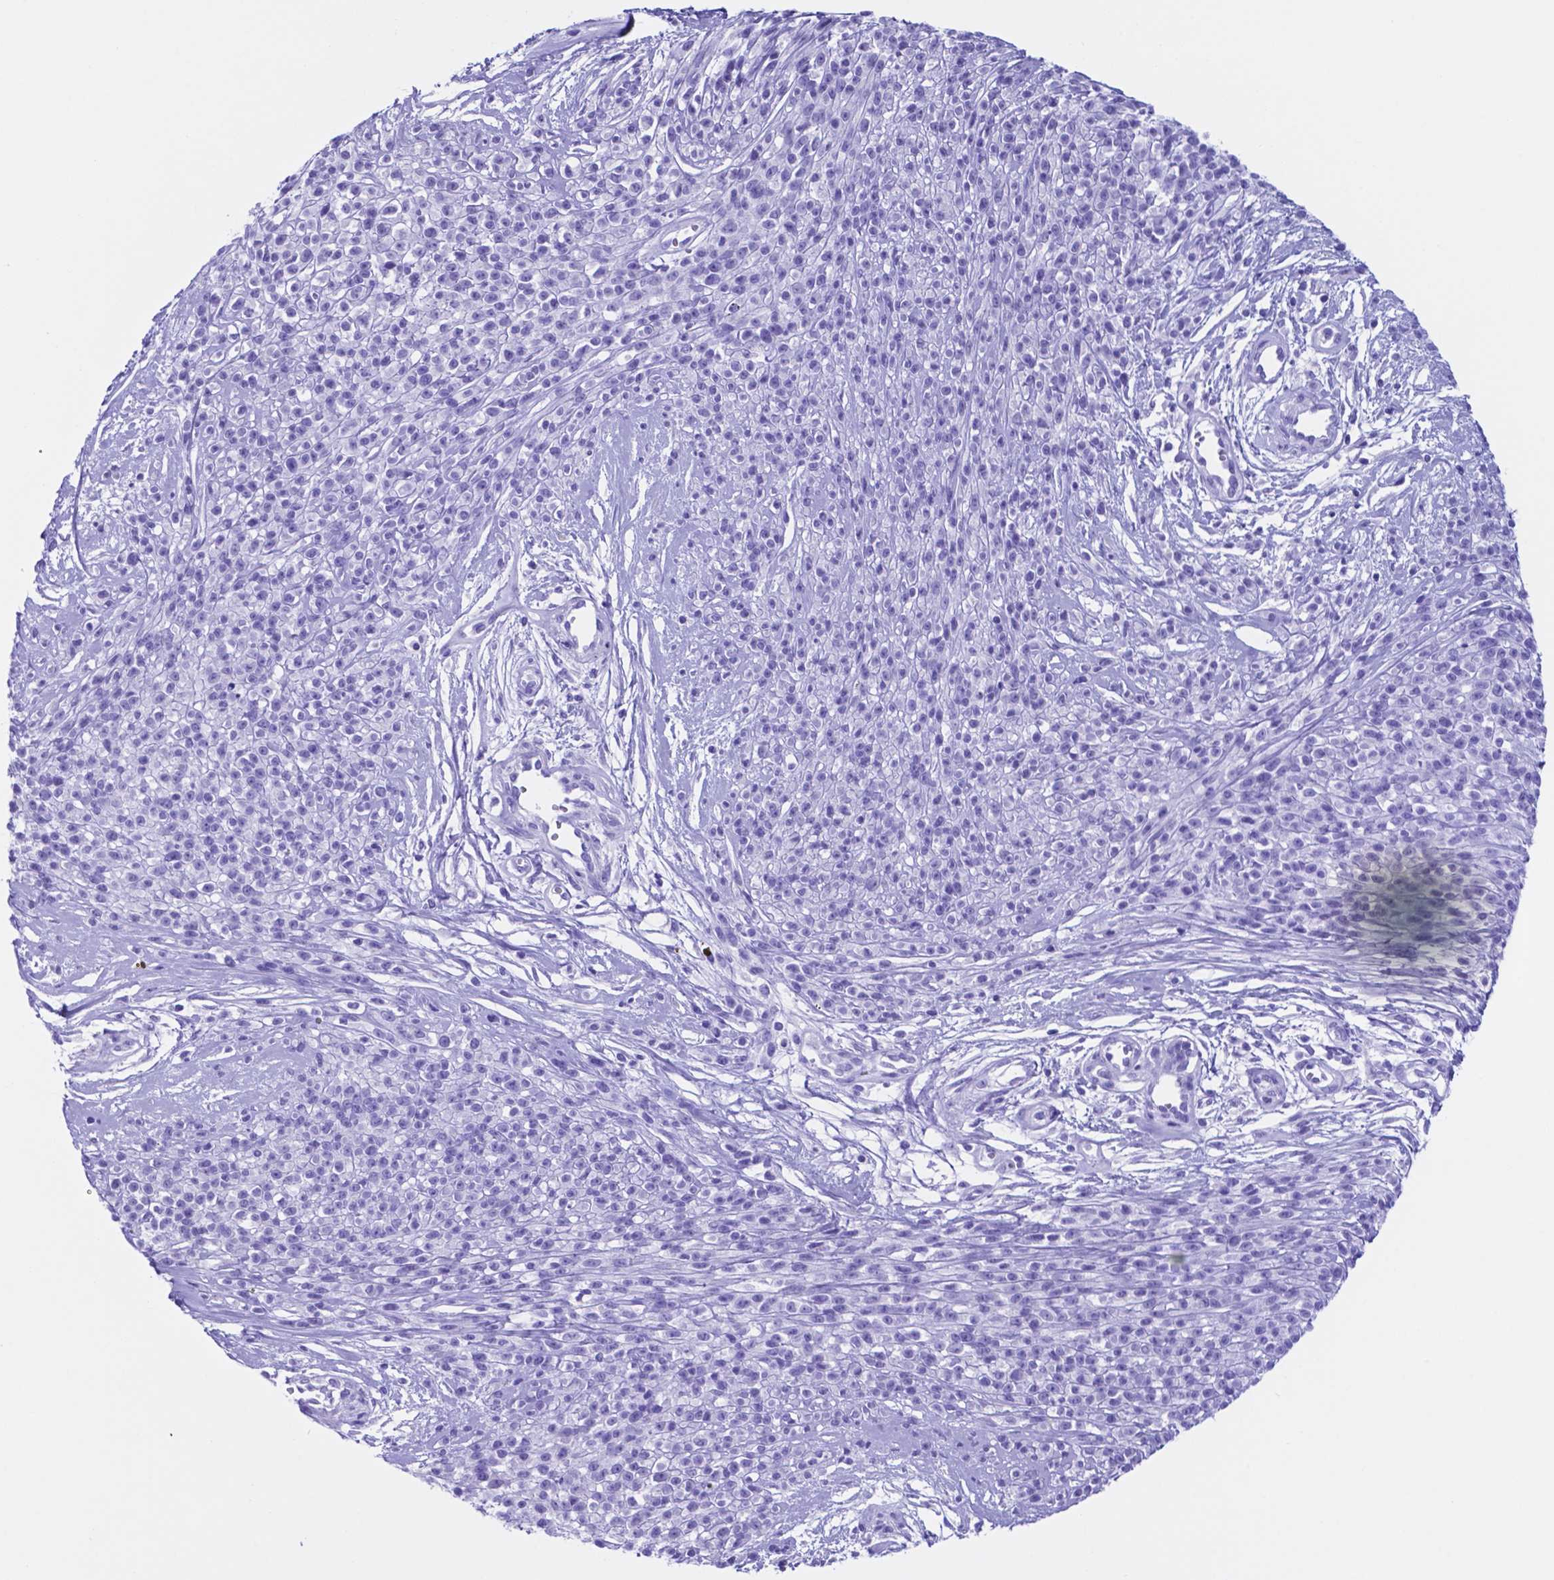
{"staining": {"intensity": "negative", "quantity": "none", "location": "none"}, "tissue": "melanoma", "cell_type": "Tumor cells", "image_type": "cancer", "snomed": [{"axis": "morphology", "description": "Malignant melanoma, NOS"}, {"axis": "topography", "description": "Skin"}, {"axis": "topography", "description": "Skin of trunk"}], "caption": "Immunohistochemistry of human malignant melanoma shows no expression in tumor cells. (DAB immunohistochemistry with hematoxylin counter stain).", "gene": "DNAAF8", "patient": {"sex": "male", "age": 74}}